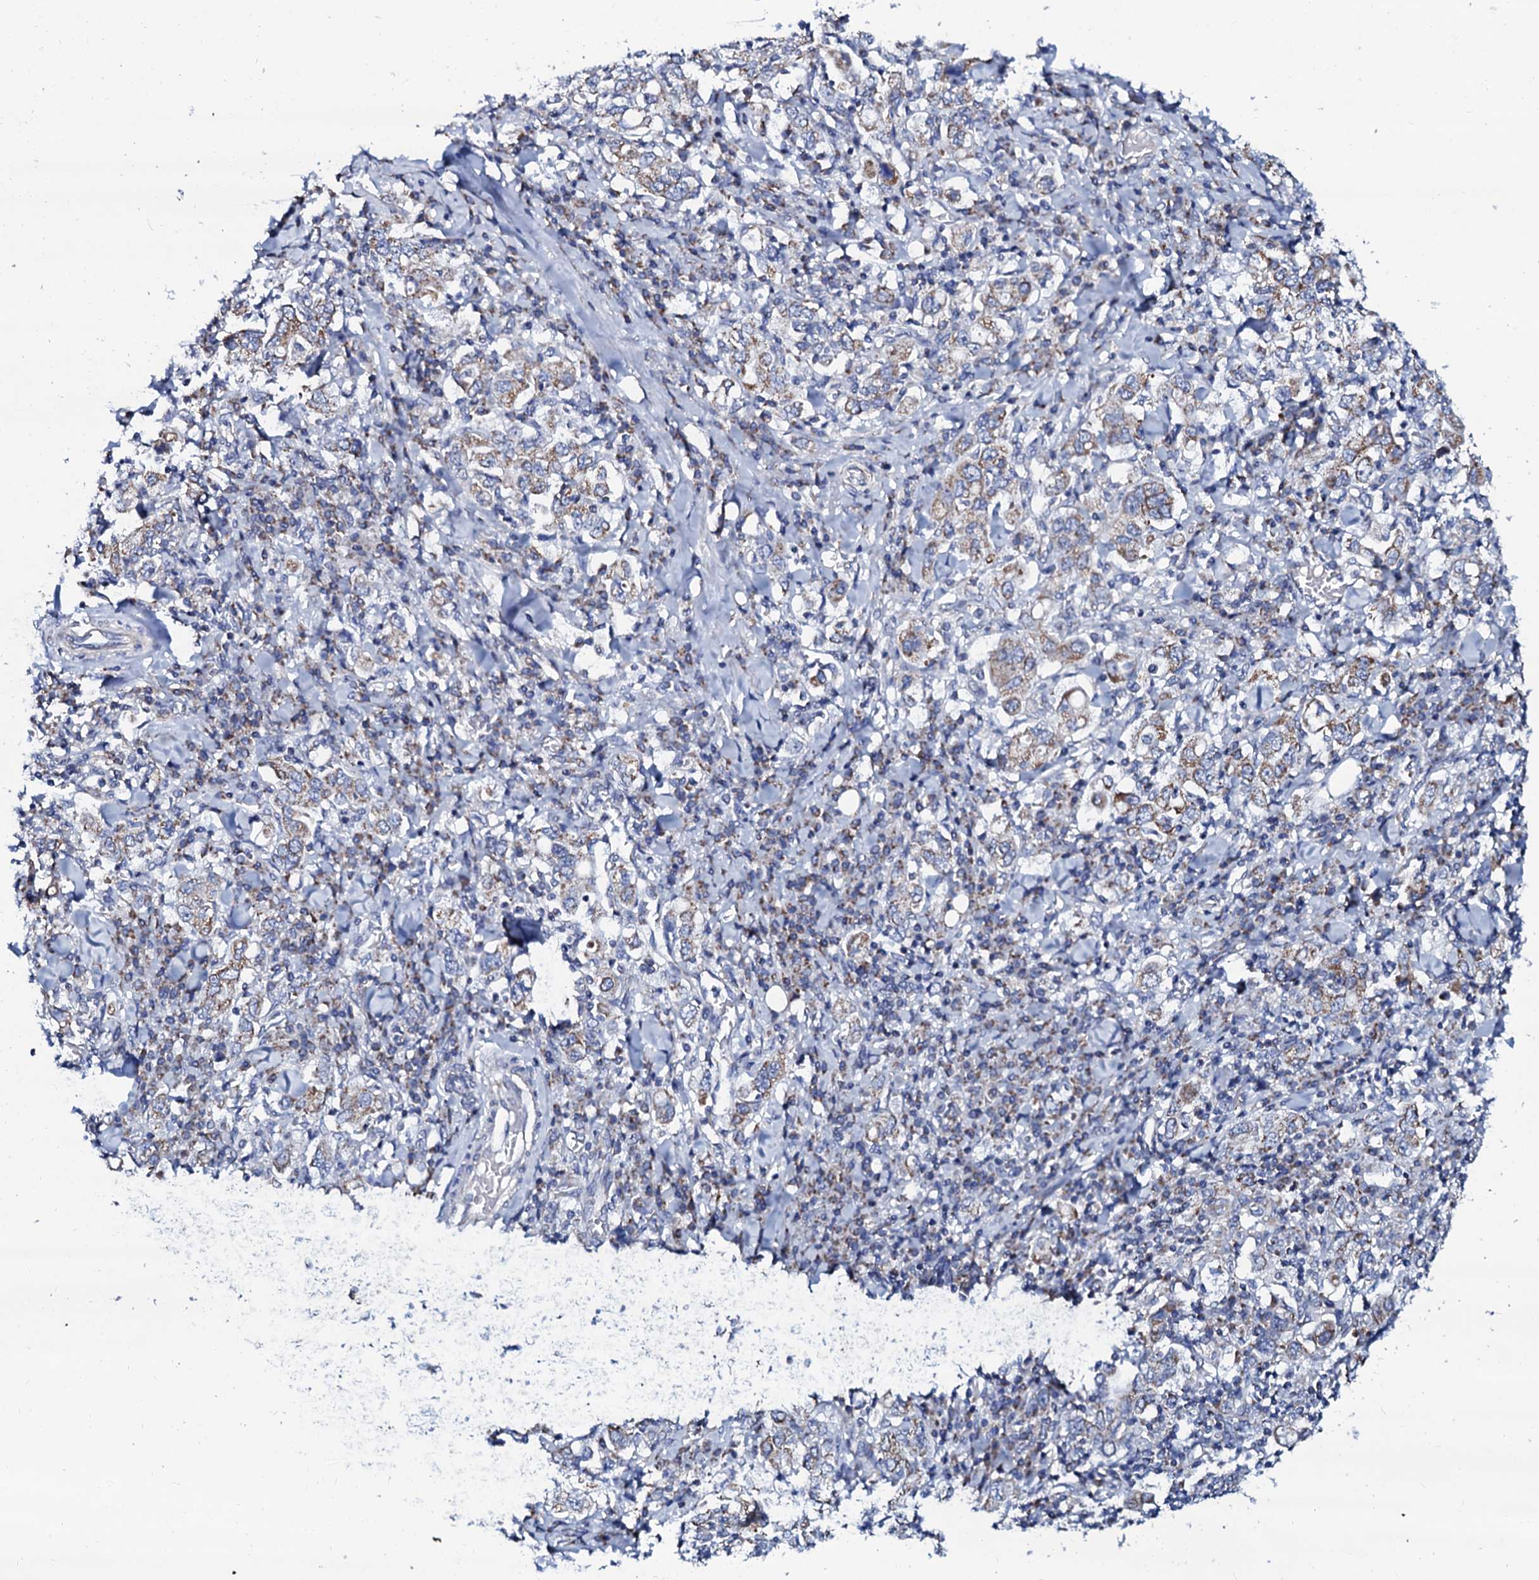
{"staining": {"intensity": "weak", "quantity": "25%-75%", "location": "cytoplasmic/membranous"}, "tissue": "stomach cancer", "cell_type": "Tumor cells", "image_type": "cancer", "snomed": [{"axis": "morphology", "description": "Adenocarcinoma, NOS"}, {"axis": "topography", "description": "Stomach, upper"}], "caption": "DAB (3,3'-diaminobenzidine) immunohistochemical staining of human stomach cancer (adenocarcinoma) exhibits weak cytoplasmic/membranous protein expression in approximately 25%-75% of tumor cells.", "gene": "SLC37A4", "patient": {"sex": "male", "age": 62}}